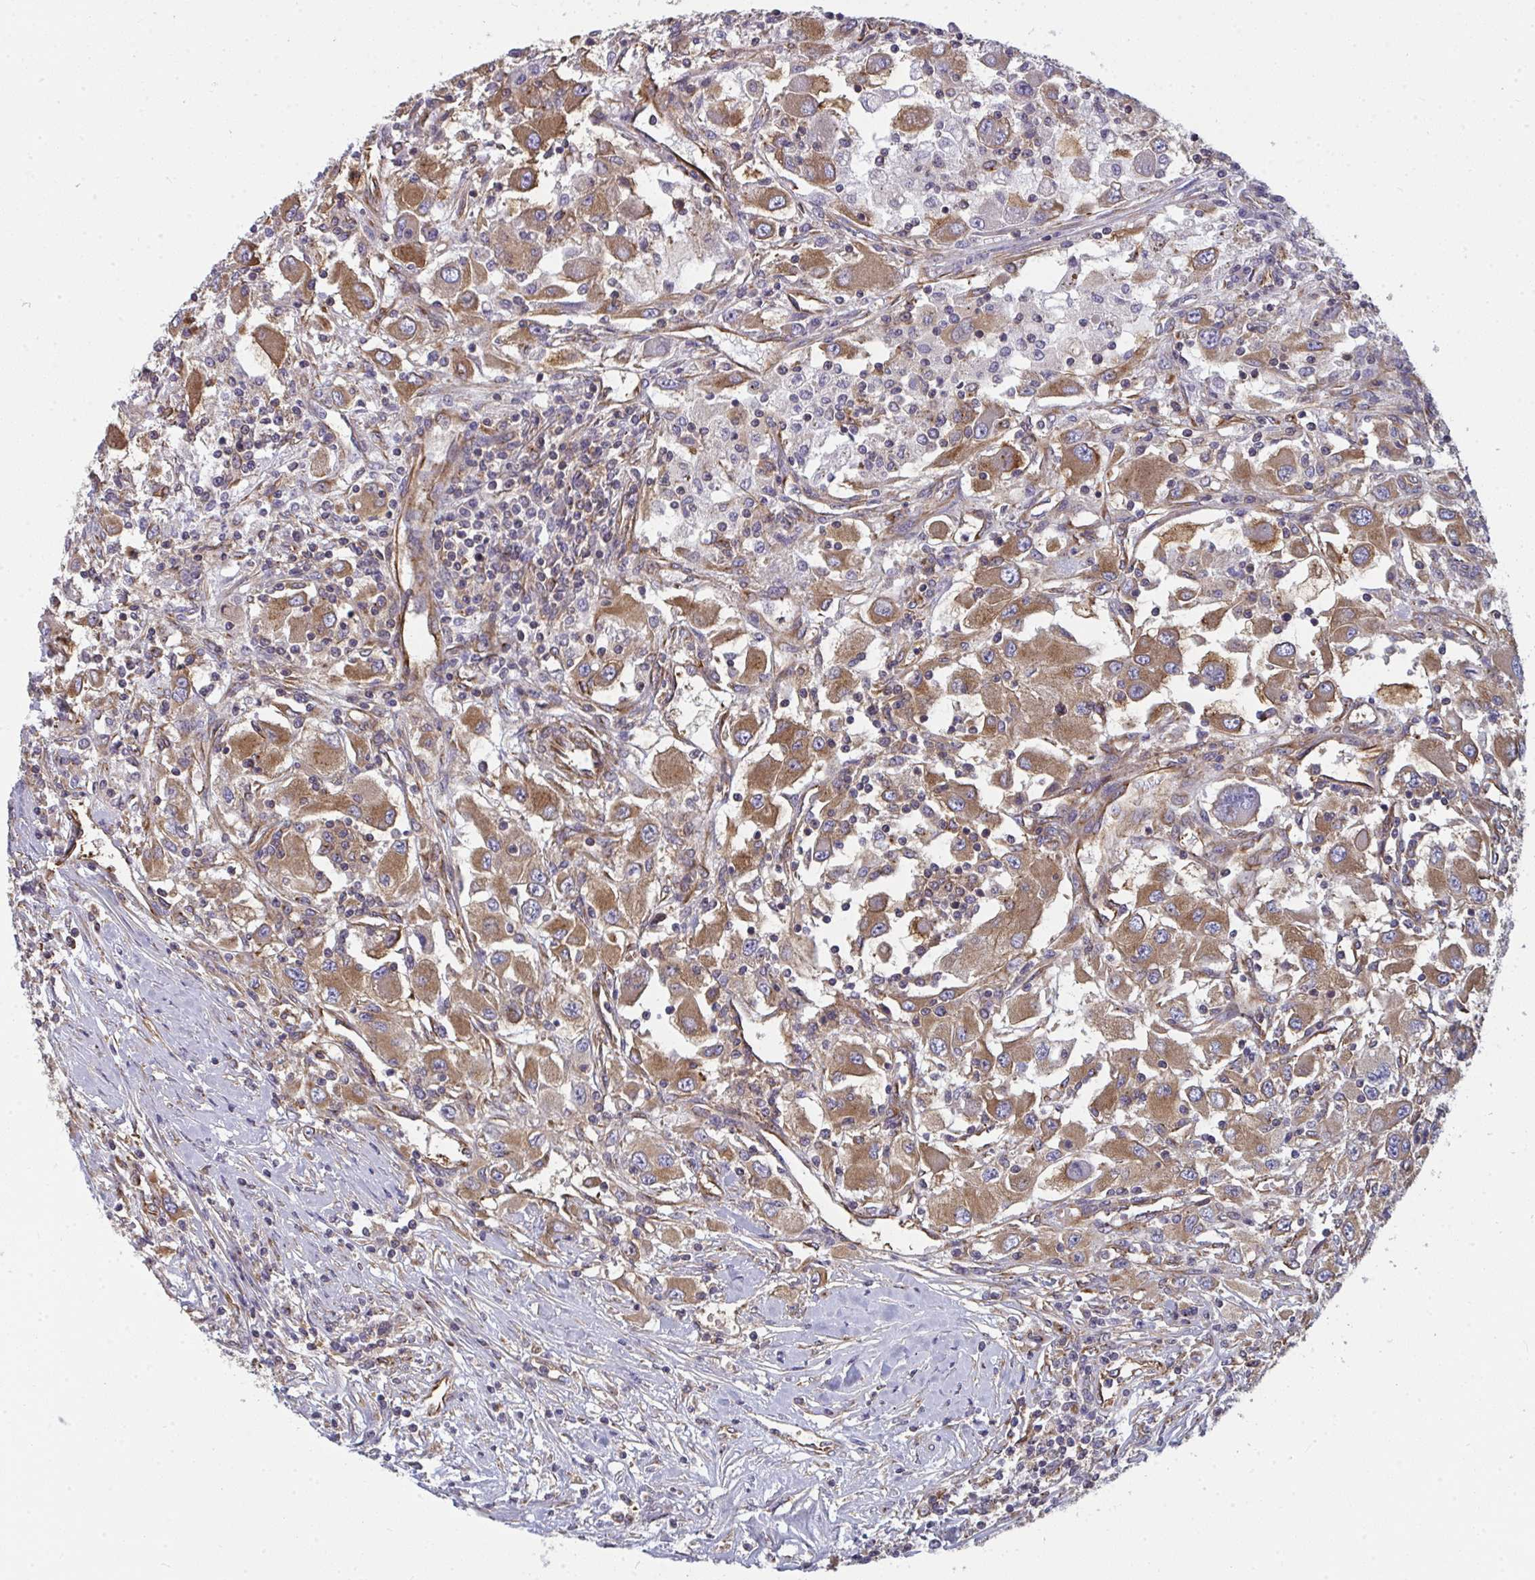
{"staining": {"intensity": "moderate", "quantity": ">75%", "location": "cytoplasmic/membranous"}, "tissue": "renal cancer", "cell_type": "Tumor cells", "image_type": "cancer", "snomed": [{"axis": "morphology", "description": "Adenocarcinoma, NOS"}, {"axis": "topography", "description": "Kidney"}], "caption": "Immunohistochemical staining of human renal cancer (adenocarcinoma) reveals moderate cytoplasmic/membranous protein positivity in approximately >75% of tumor cells.", "gene": "DYNC1I2", "patient": {"sex": "female", "age": 67}}